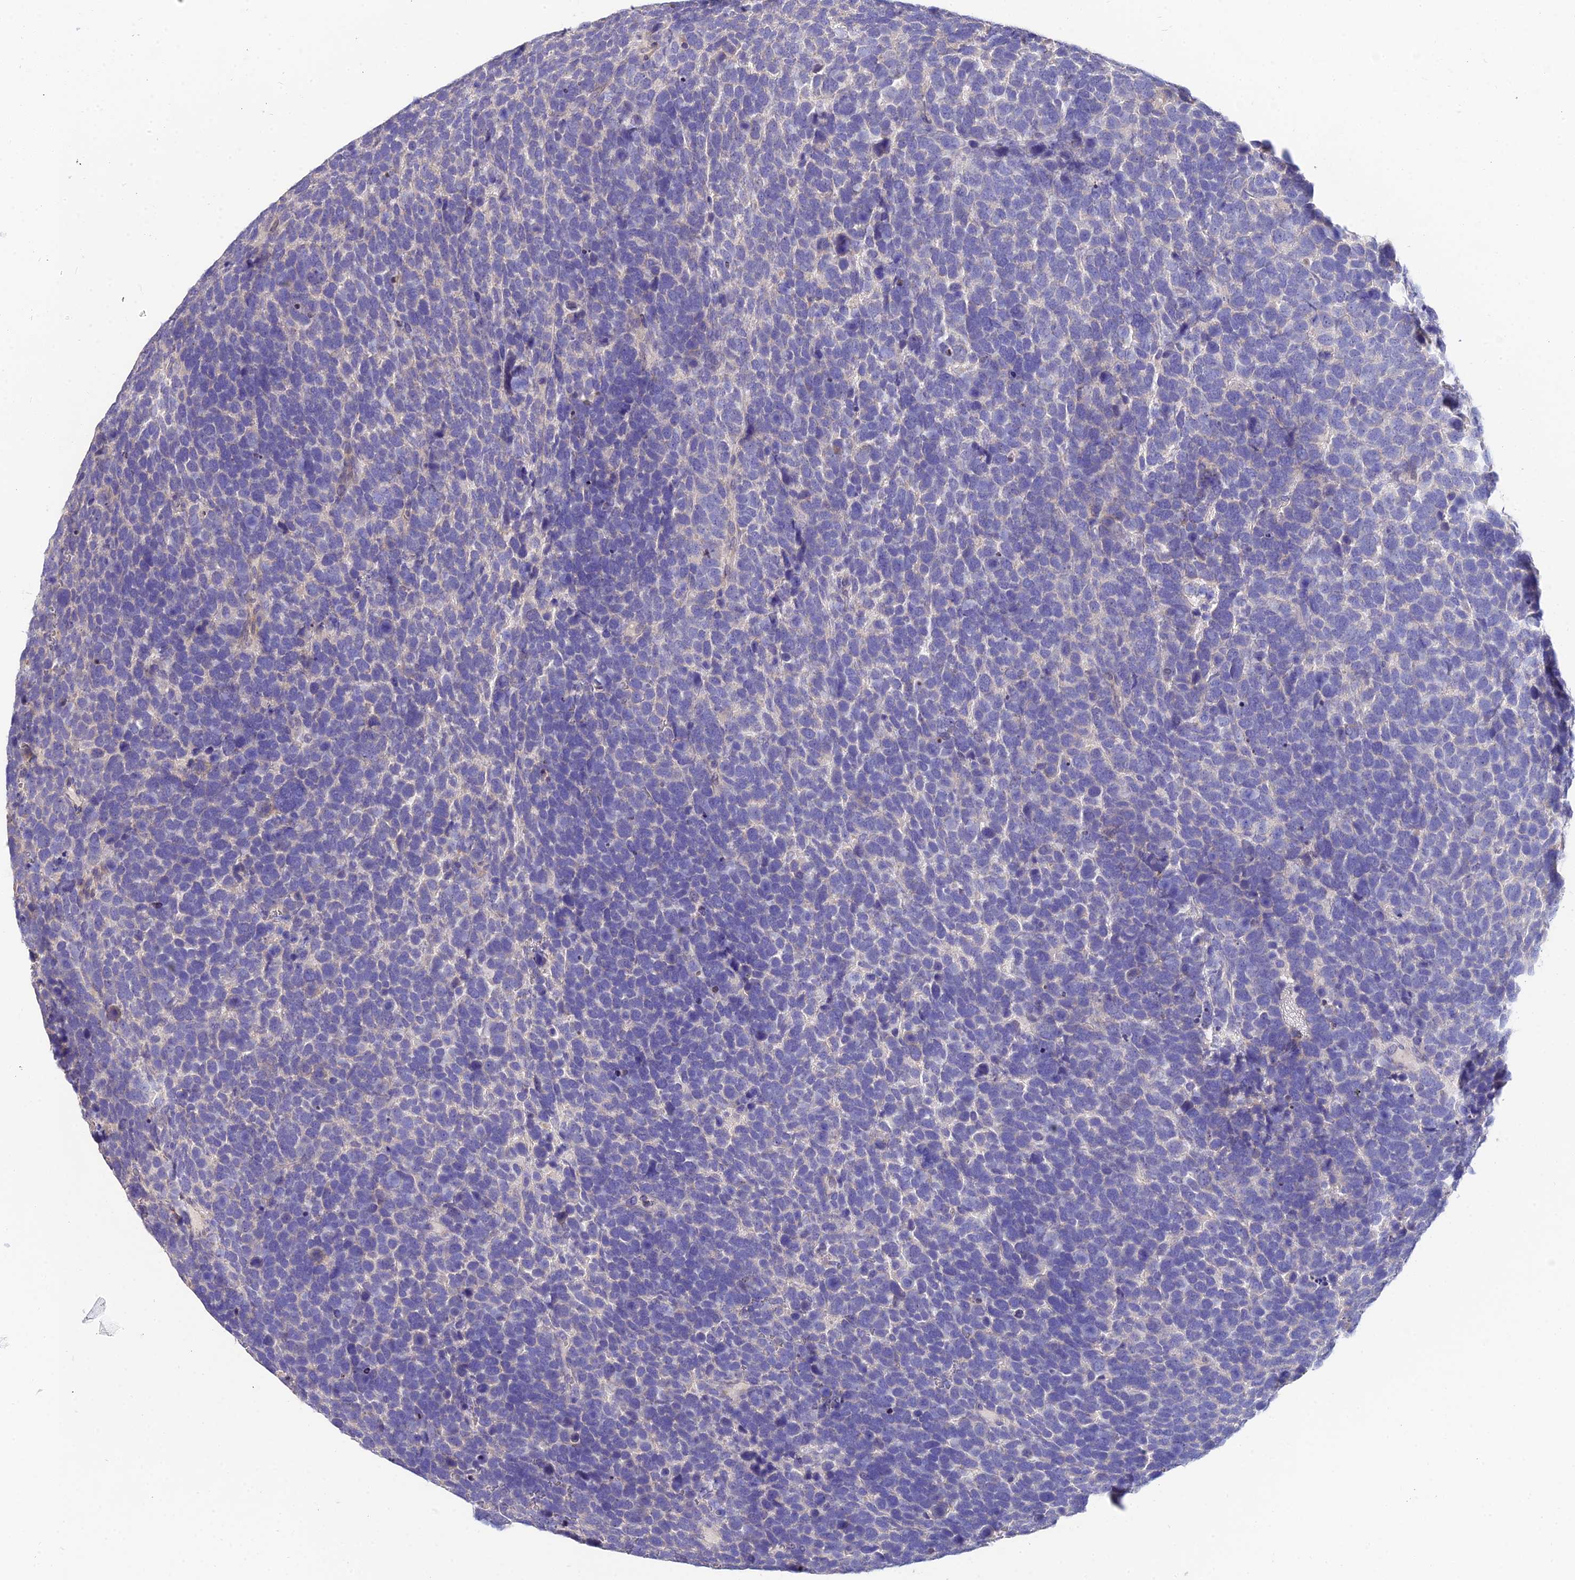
{"staining": {"intensity": "negative", "quantity": "none", "location": "none"}, "tissue": "urothelial cancer", "cell_type": "Tumor cells", "image_type": "cancer", "snomed": [{"axis": "morphology", "description": "Urothelial carcinoma, High grade"}, {"axis": "topography", "description": "Urinary bladder"}], "caption": "Protein analysis of high-grade urothelial carcinoma demonstrates no significant positivity in tumor cells. (Brightfield microscopy of DAB (3,3'-diaminobenzidine) IHC at high magnification).", "gene": "ARL8B", "patient": {"sex": "female", "age": 82}}